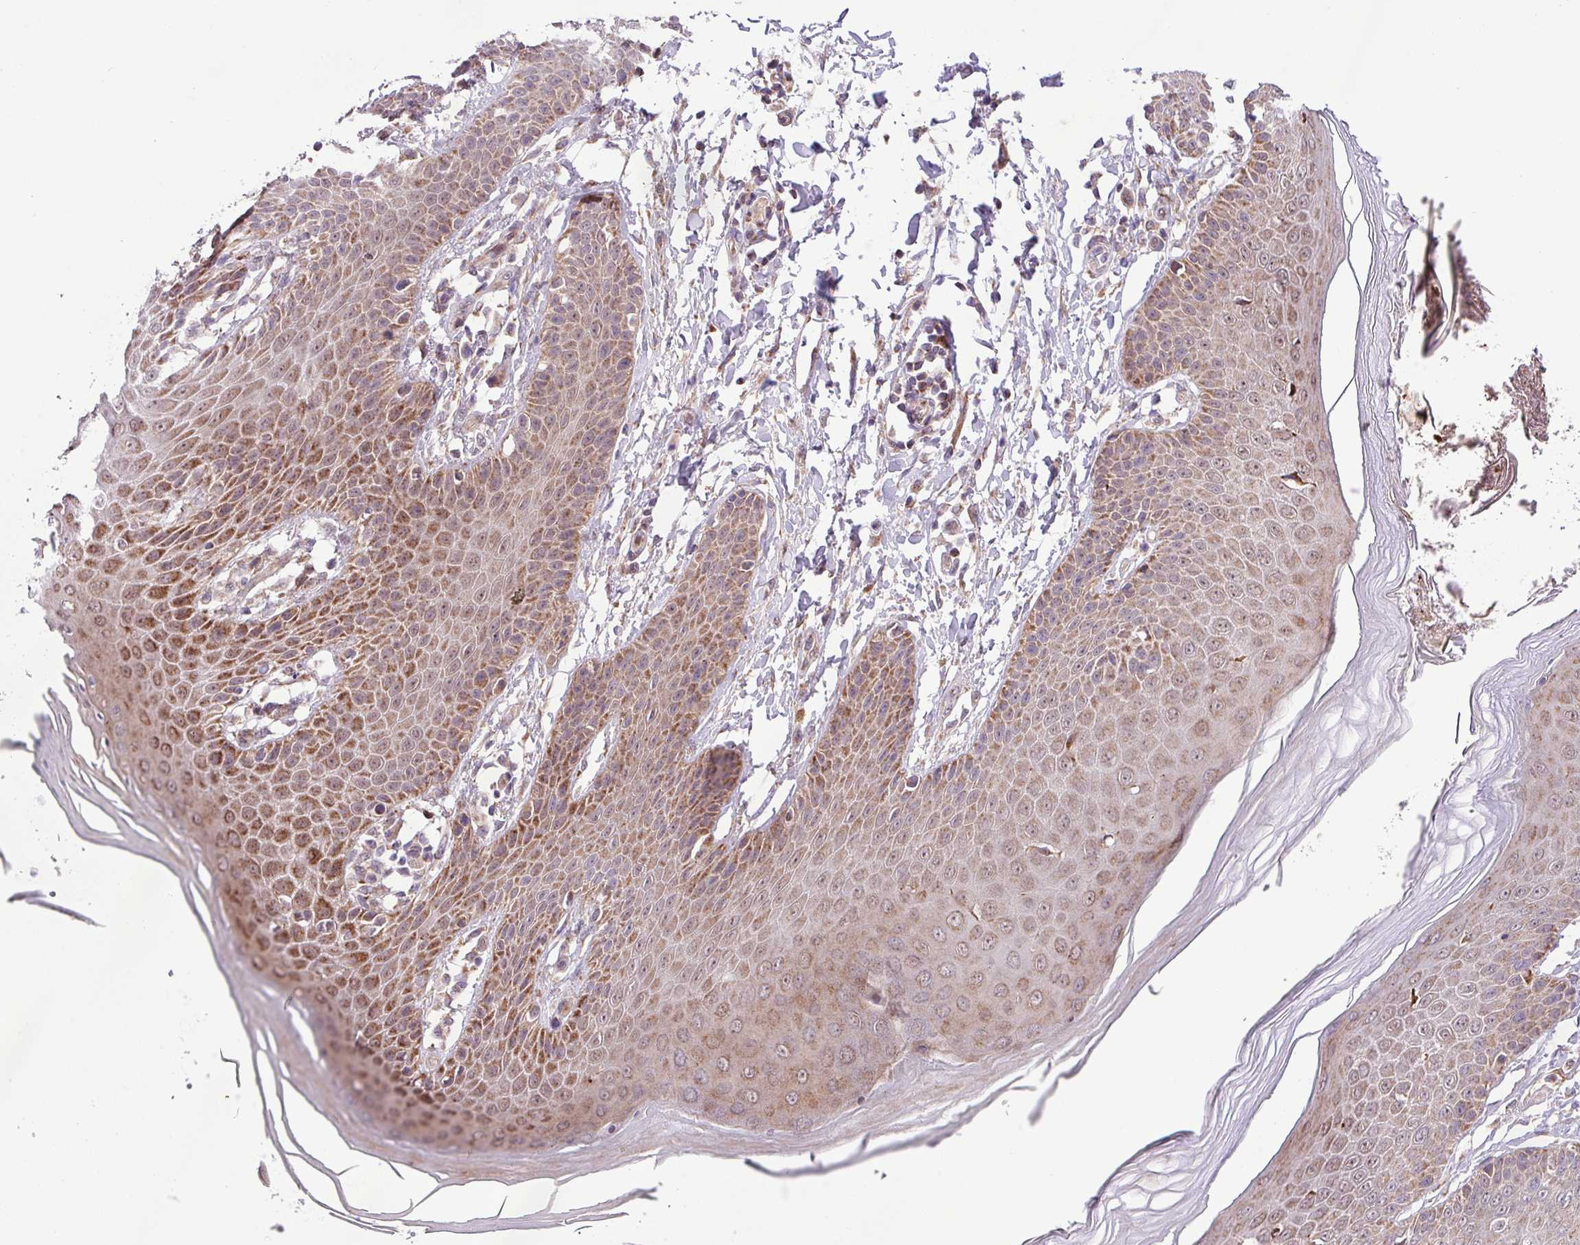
{"staining": {"intensity": "moderate", "quantity": ">75%", "location": "cytoplasmic/membranous"}, "tissue": "skin", "cell_type": "Epidermal cells", "image_type": "normal", "snomed": [{"axis": "morphology", "description": "Normal tissue, NOS"}, {"axis": "topography", "description": "Peripheral nerve tissue"}], "caption": "Protein staining exhibits moderate cytoplasmic/membranous positivity in about >75% of epidermal cells in normal skin. (DAB = brown stain, brightfield microscopy at high magnification).", "gene": "B3GNT9", "patient": {"sex": "male", "age": 51}}